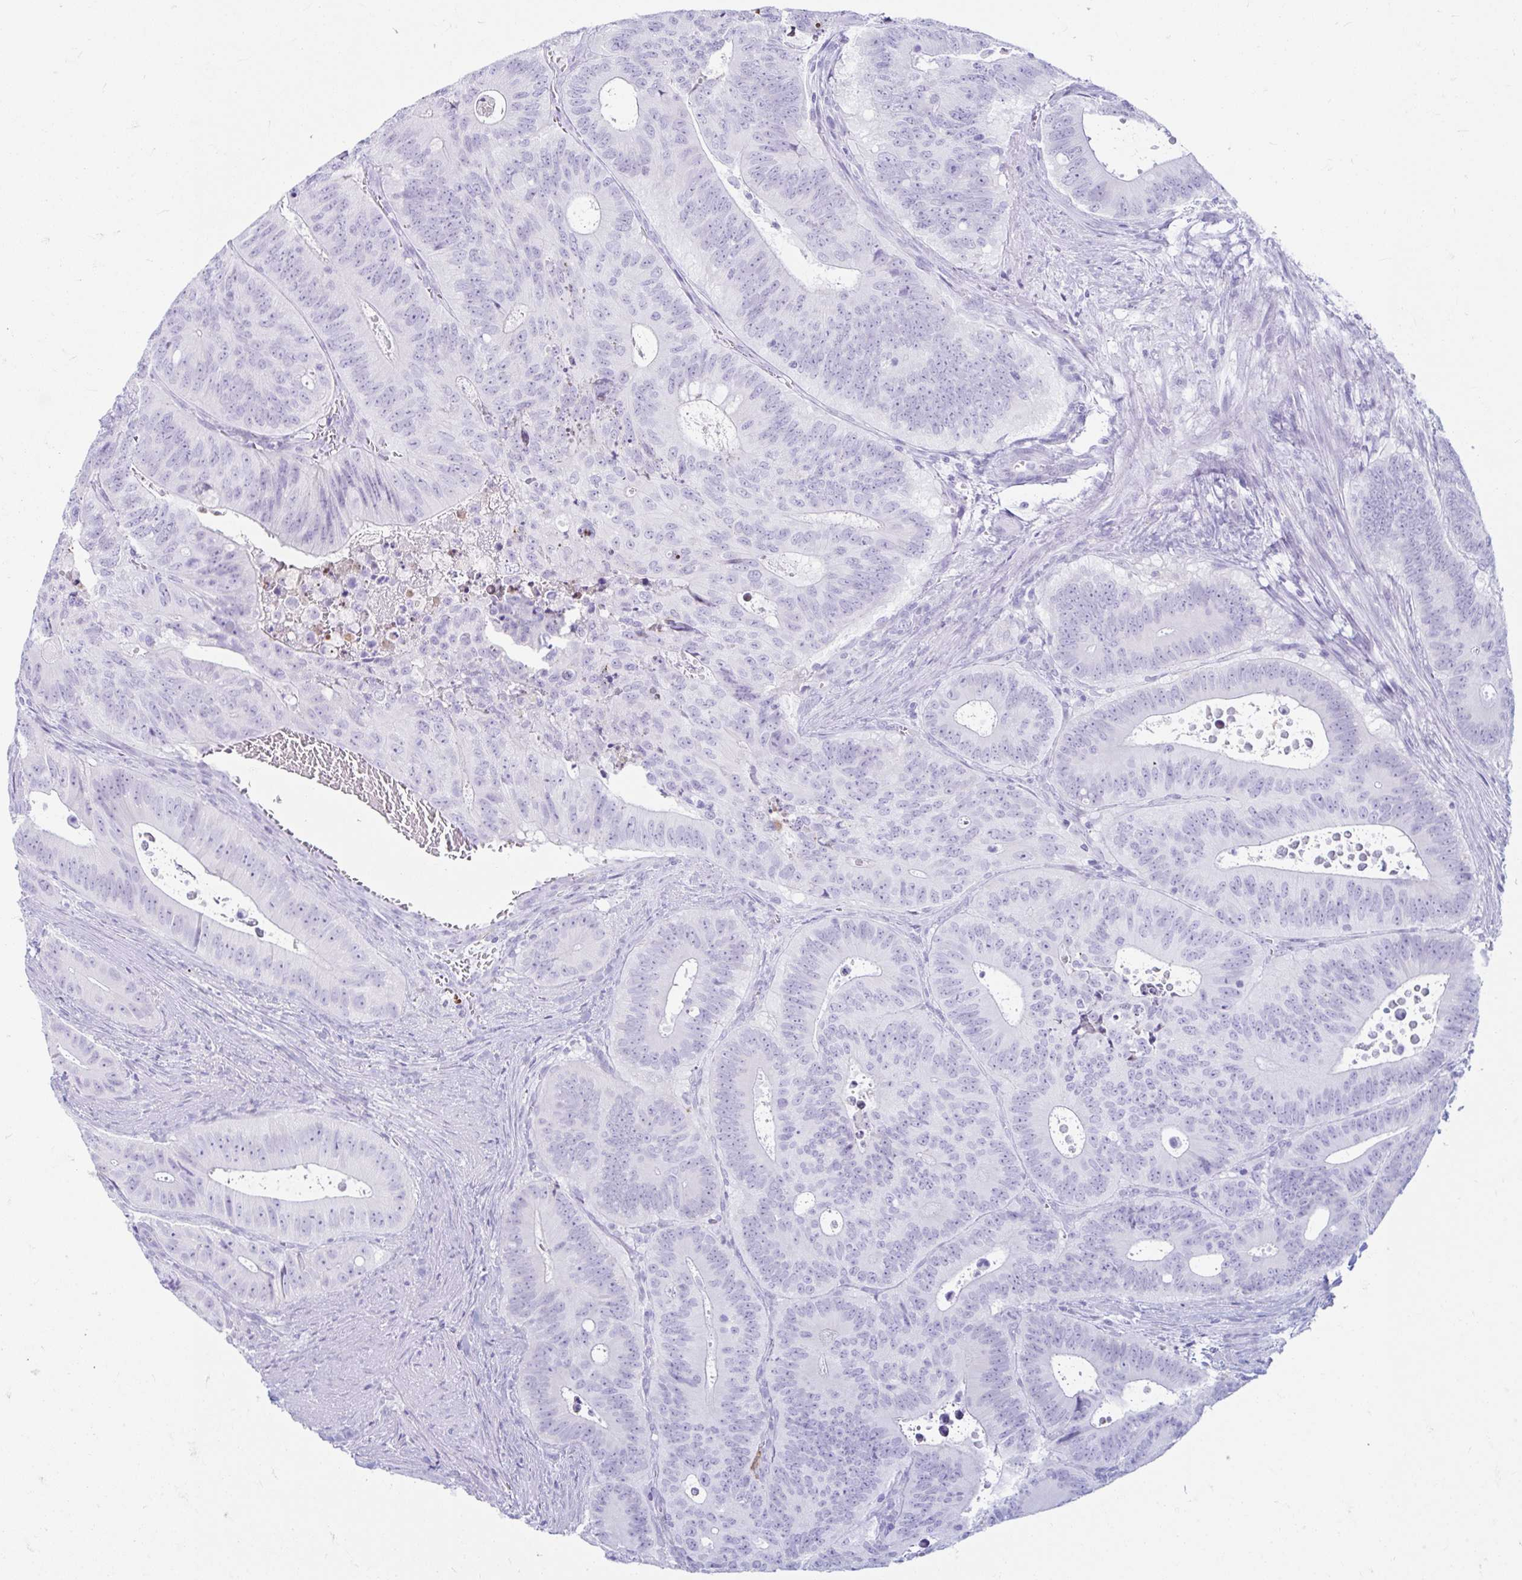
{"staining": {"intensity": "negative", "quantity": "none", "location": "none"}, "tissue": "colorectal cancer", "cell_type": "Tumor cells", "image_type": "cancer", "snomed": [{"axis": "morphology", "description": "Adenocarcinoma, NOS"}, {"axis": "topography", "description": "Colon"}], "caption": "This is an immunohistochemistry (IHC) photomicrograph of human colorectal cancer (adenocarcinoma). There is no positivity in tumor cells.", "gene": "ERICH6", "patient": {"sex": "male", "age": 62}}